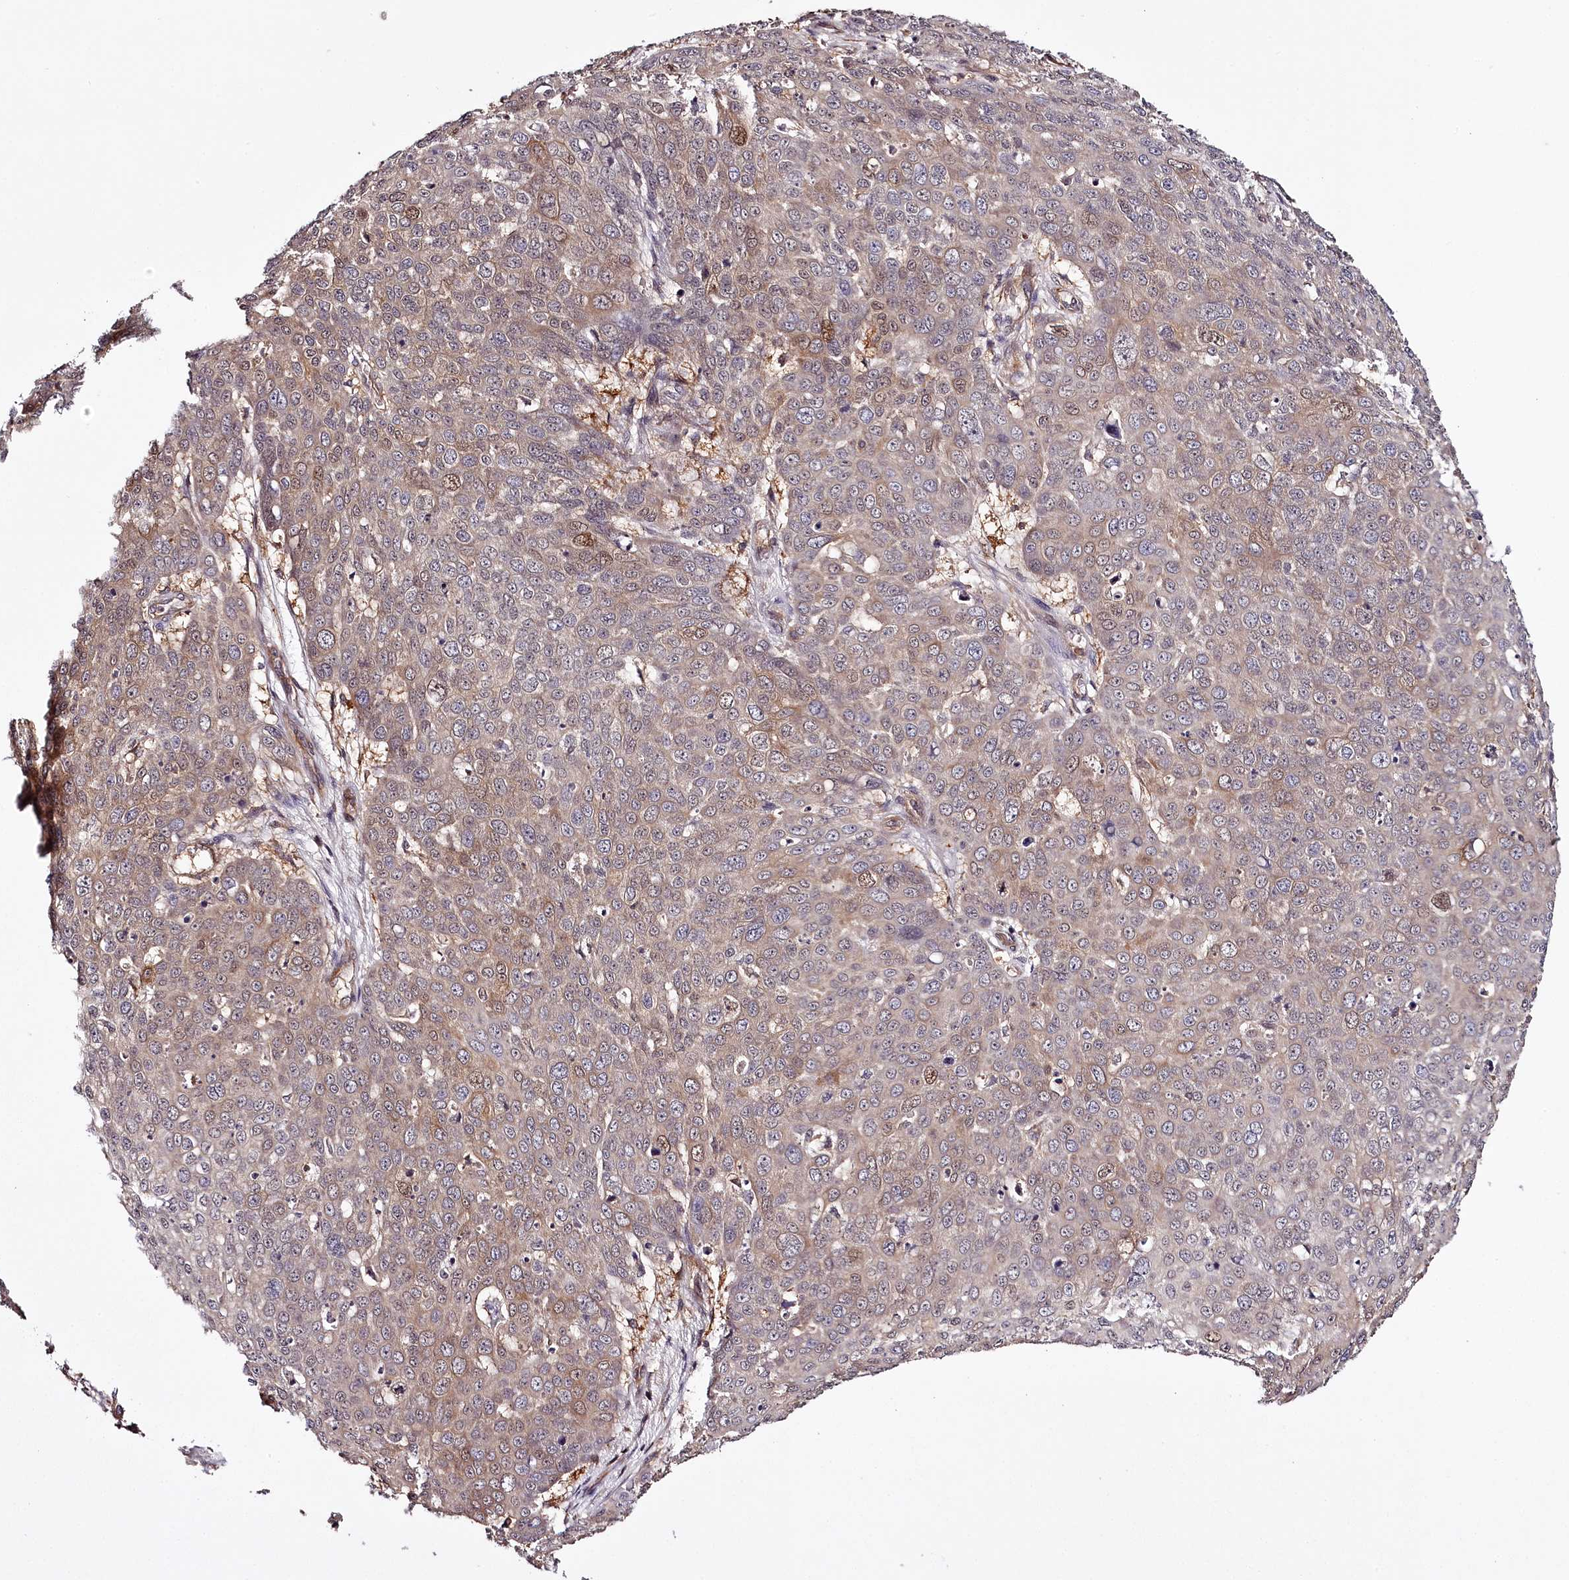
{"staining": {"intensity": "weak", "quantity": "25%-75%", "location": "cytoplasmic/membranous"}, "tissue": "skin cancer", "cell_type": "Tumor cells", "image_type": "cancer", "snomed": [{"axis": "morphology", "description": "Squamous cell carcinoma, NOS"}, {"axis": "topography", "description": "Skin"}], "caption": "A histopathology image of skin cancer stained for a protein exhibits weak cytoplasmic/membranous brown staining in tumor cells.", "gene": "TARS1", "patient": {"sex": "male", "age": 71}}